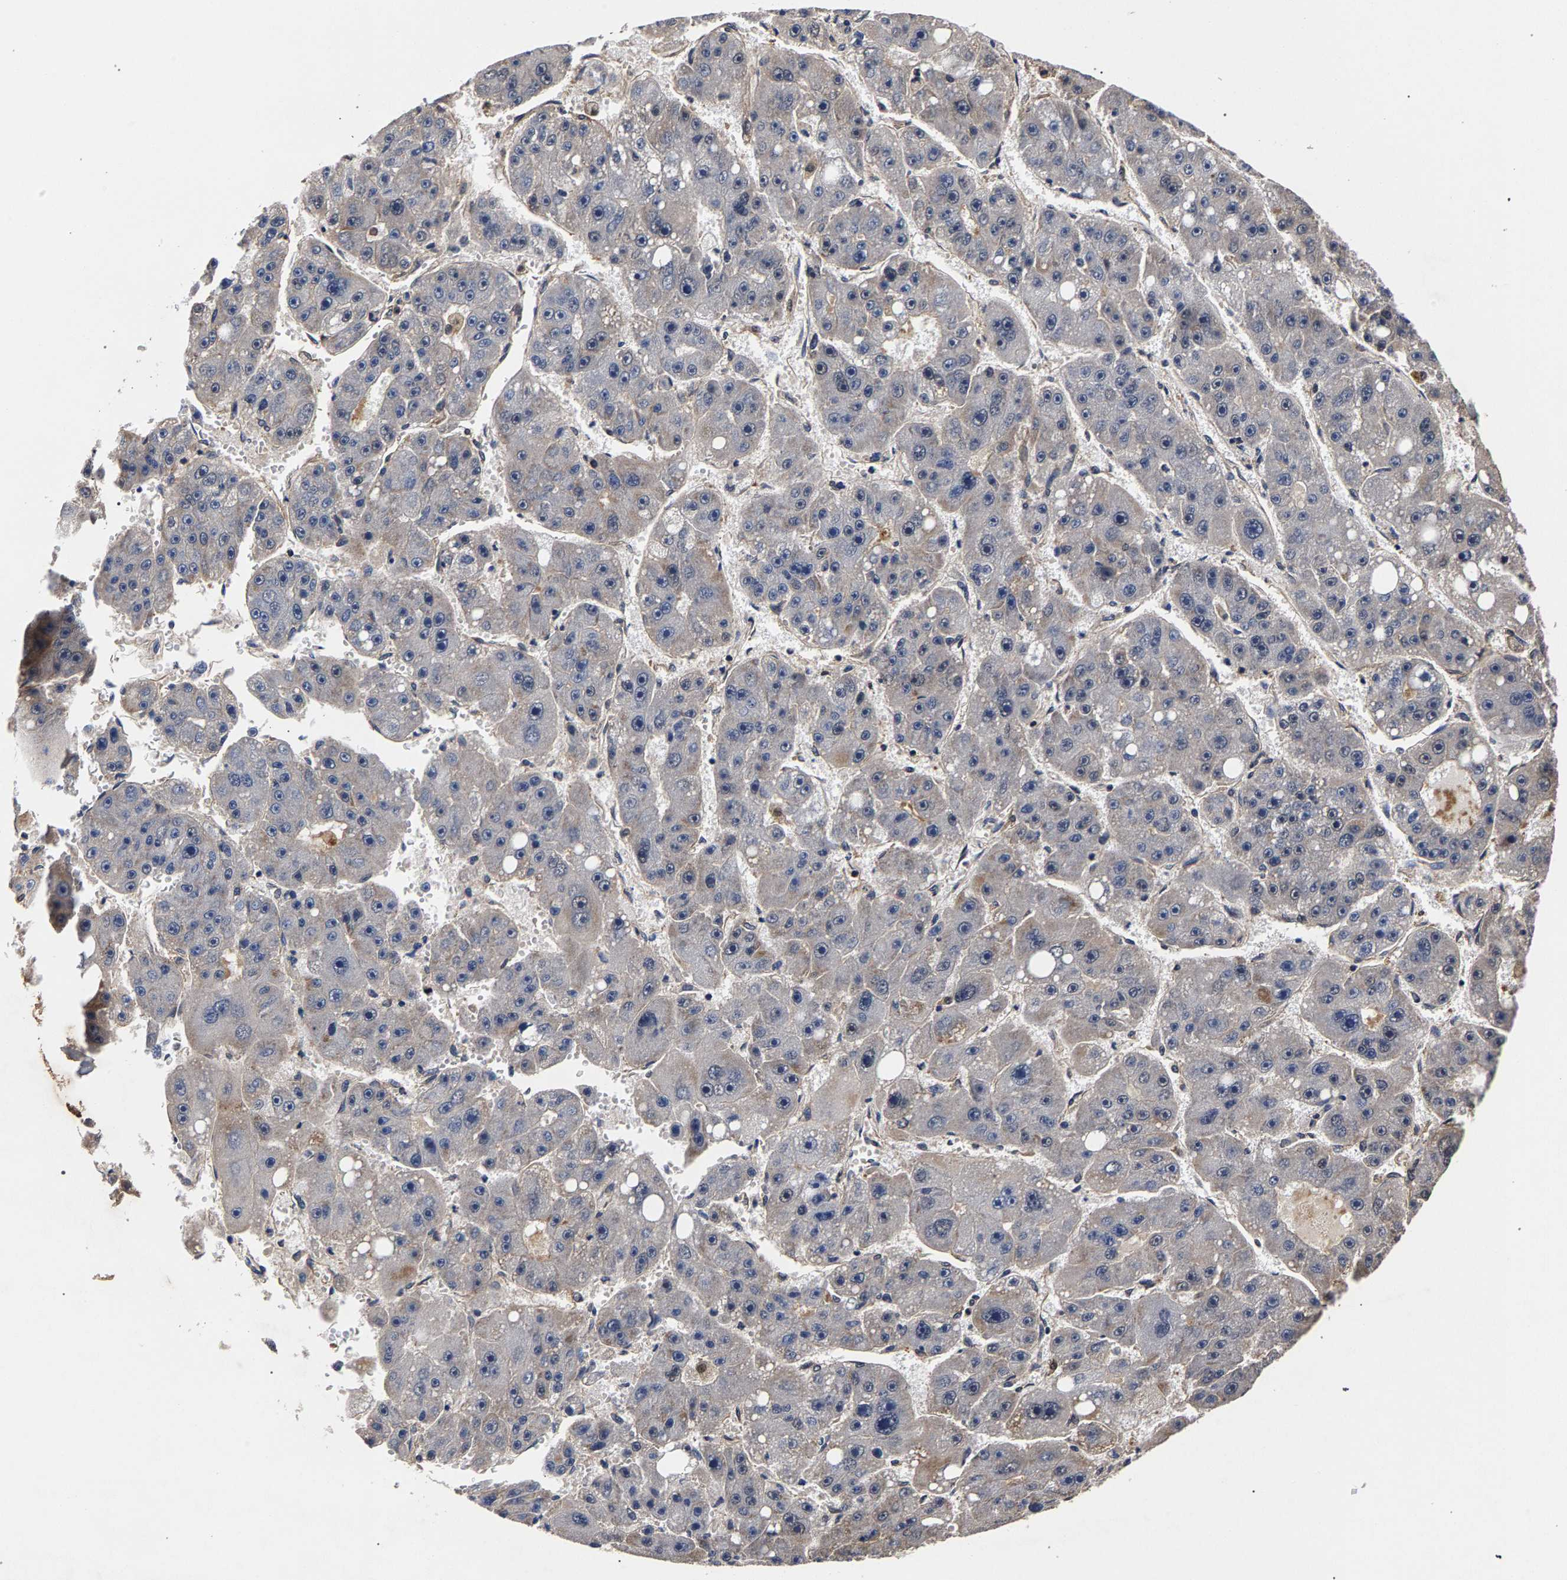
{"staining": {"intensity": "negative", "quantity": "none", "location": "none"}, "tissue": "liver cancer", "cell_type": "Tumor cells", "image_type": "cancer", "snomed": [{"axis": "morphology", "description": "Carcinoma, Hepatocellular, NOS"}, {"axis": "topography", "description": "Liver"}], "caption": "High magnification brightfield microscopy of liver hepatocellular carcinoma stained with DAB (3,3'-diaminobenzidine) (brown) and counterstained with hematoxylin (blue): tumor cells show no significant staining.", "gene": "MARCHF7", "patient": {"sex": "female", "age": 61}}